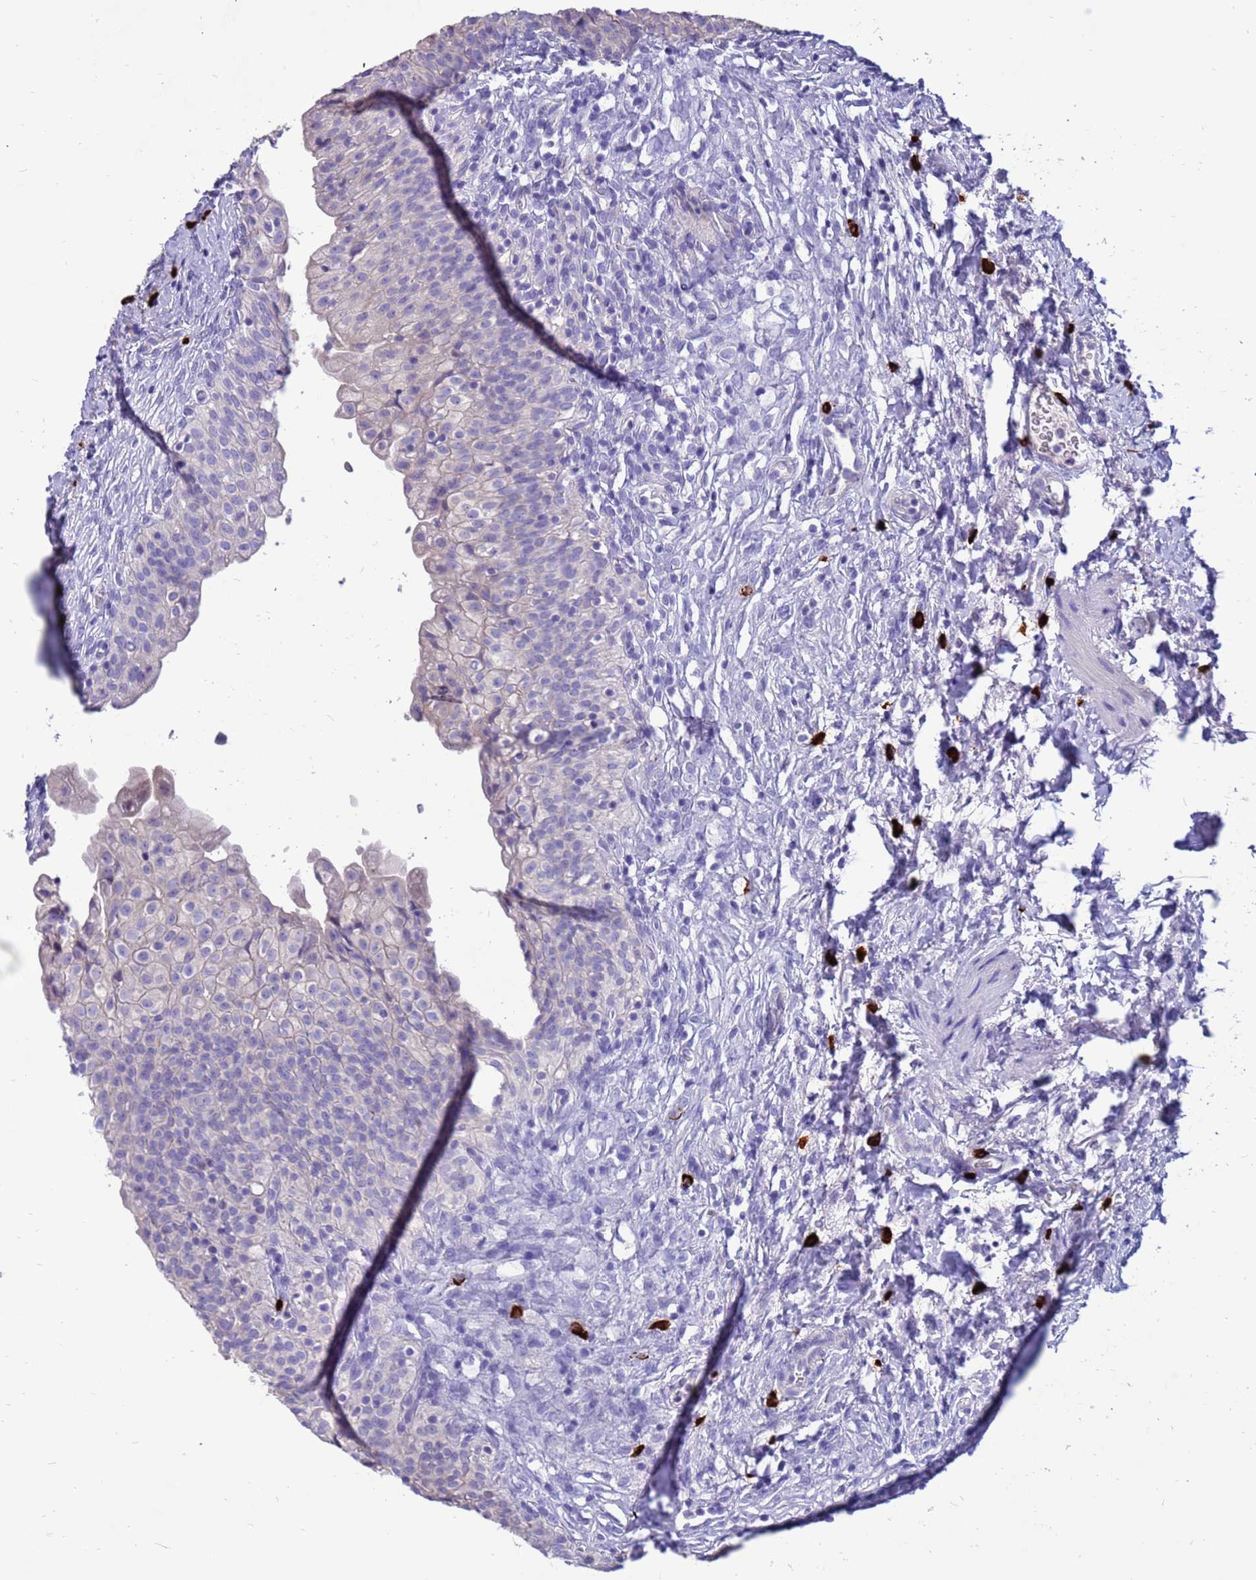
{"staining": {"intensity": "moderate", "quantity": "<25%", "location": "cytoplasmic/membranous"}, "tissue": "urinary bladder", "cell_type": "Urothelial cells", "image_type": "normal", "snomed": [{"axis": "morphology", "description": "Normal tissue, NOS"}, {"axis": "topography", "description": "Urinary bladder"}], "caption": "Brown immunohistochemical staining in normal human urinary bladder exhibits moderate cytoplasmic/membranous expression in approximately <25% of urothelial cells. (IHC, brightfield microscopy, high magnification).", "gene": "PDE10A", "patient": {"sex": "male", "age": 55}}